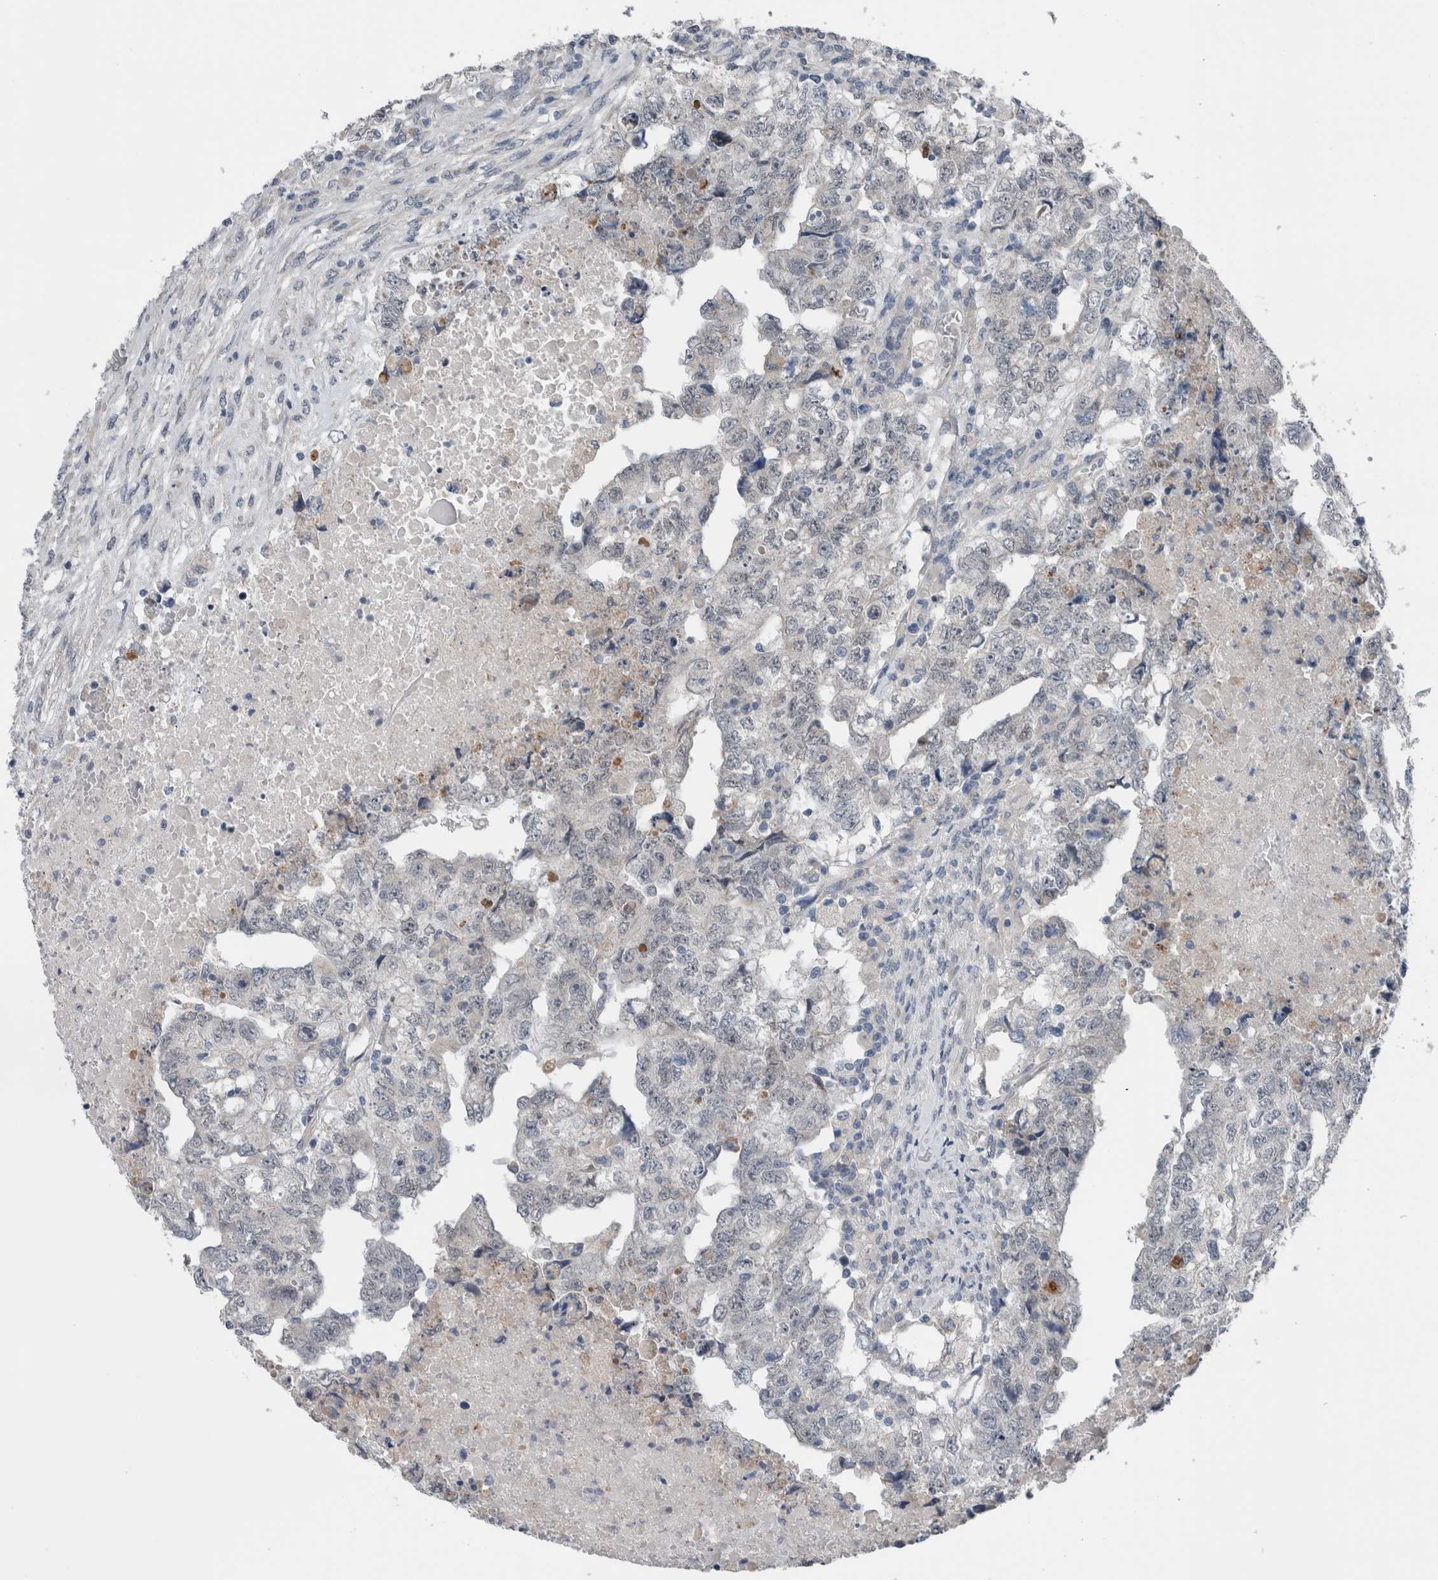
{"staining": {"intensity": "negative", "quantity": "none", "location": "none"}, "tissue": "testis cancer", "cell_type": "Tumor cells", "image_type": "cancer", "snomed": [{"axis": "morphology", "description": "Carcinoma, Embryonal, NOS"}, {"axis": "topography", "description": "Testis"}], "caption": "High magnification brightfield microscopy of embryonal carcinoma (testis) stained with DAB (3,3'-diaminobenzidine) (brown) and counterstained with hematoxylin (blue): tumor cells show no significant staining.", "gene": "CRNN", "patient": {"sex": "male", "age": 36}}